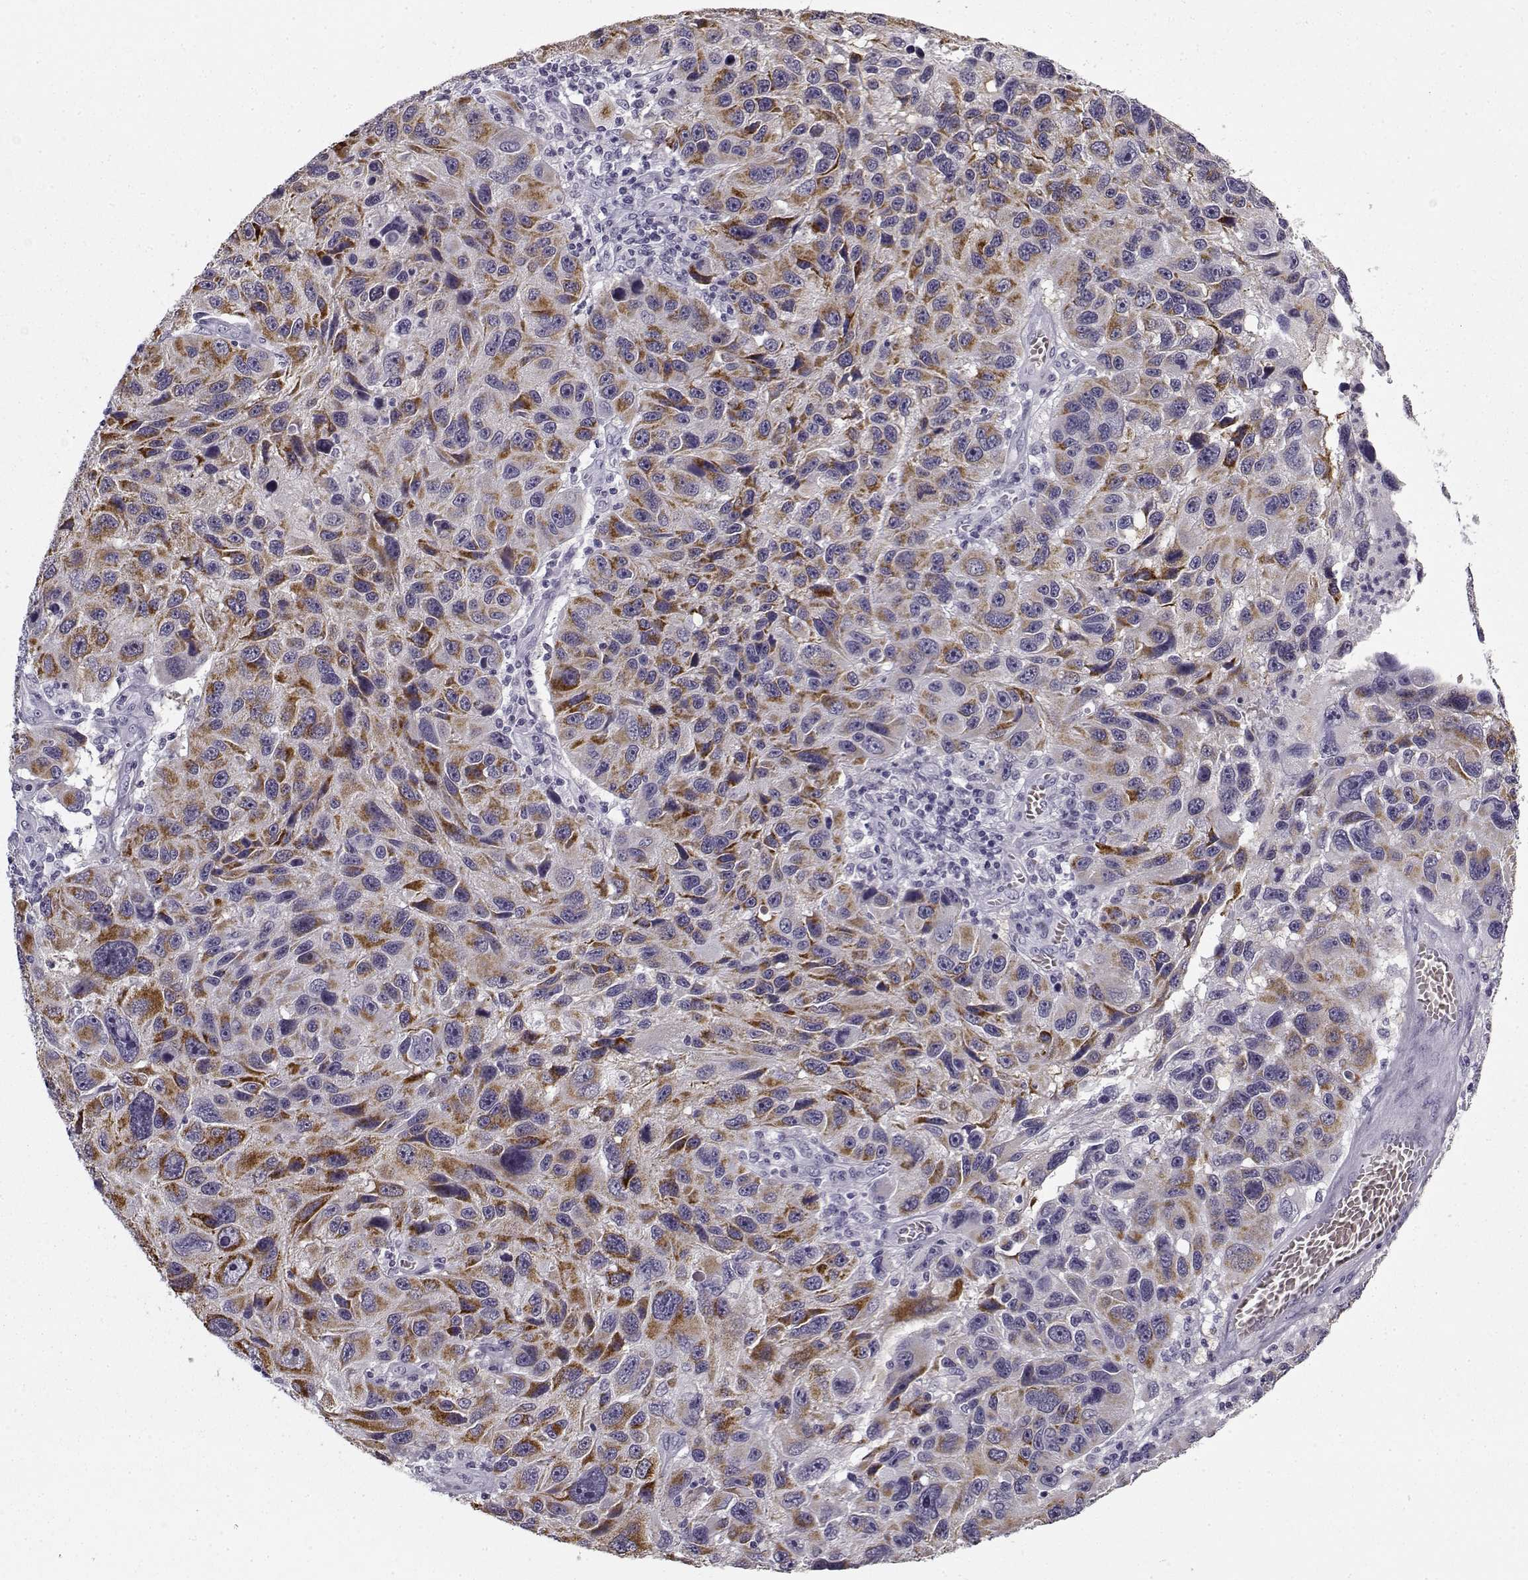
{"staining": {"intensity": "strong", "quantity": "25%-75%", "location": "cytoplasmic/membranous"}, "tissue": "melanoma", "cell_type": "Tumor cells", "image_type": "cancer", "snomed": [{"axis": "morphology", "description": "Malignant melanoma, NOS"}, {"axis": "topography", "description": "Skin"}], "caption": "Immunohistochemistry histopathology image of malignant melanoma stained for a protein (brown), which displays high levels of strong cytoplasmic/membranous staining in approximately 25%-75% of tumor cells.", "gene": "SNCA", "patient": {"sex": "male", "age": 53}}